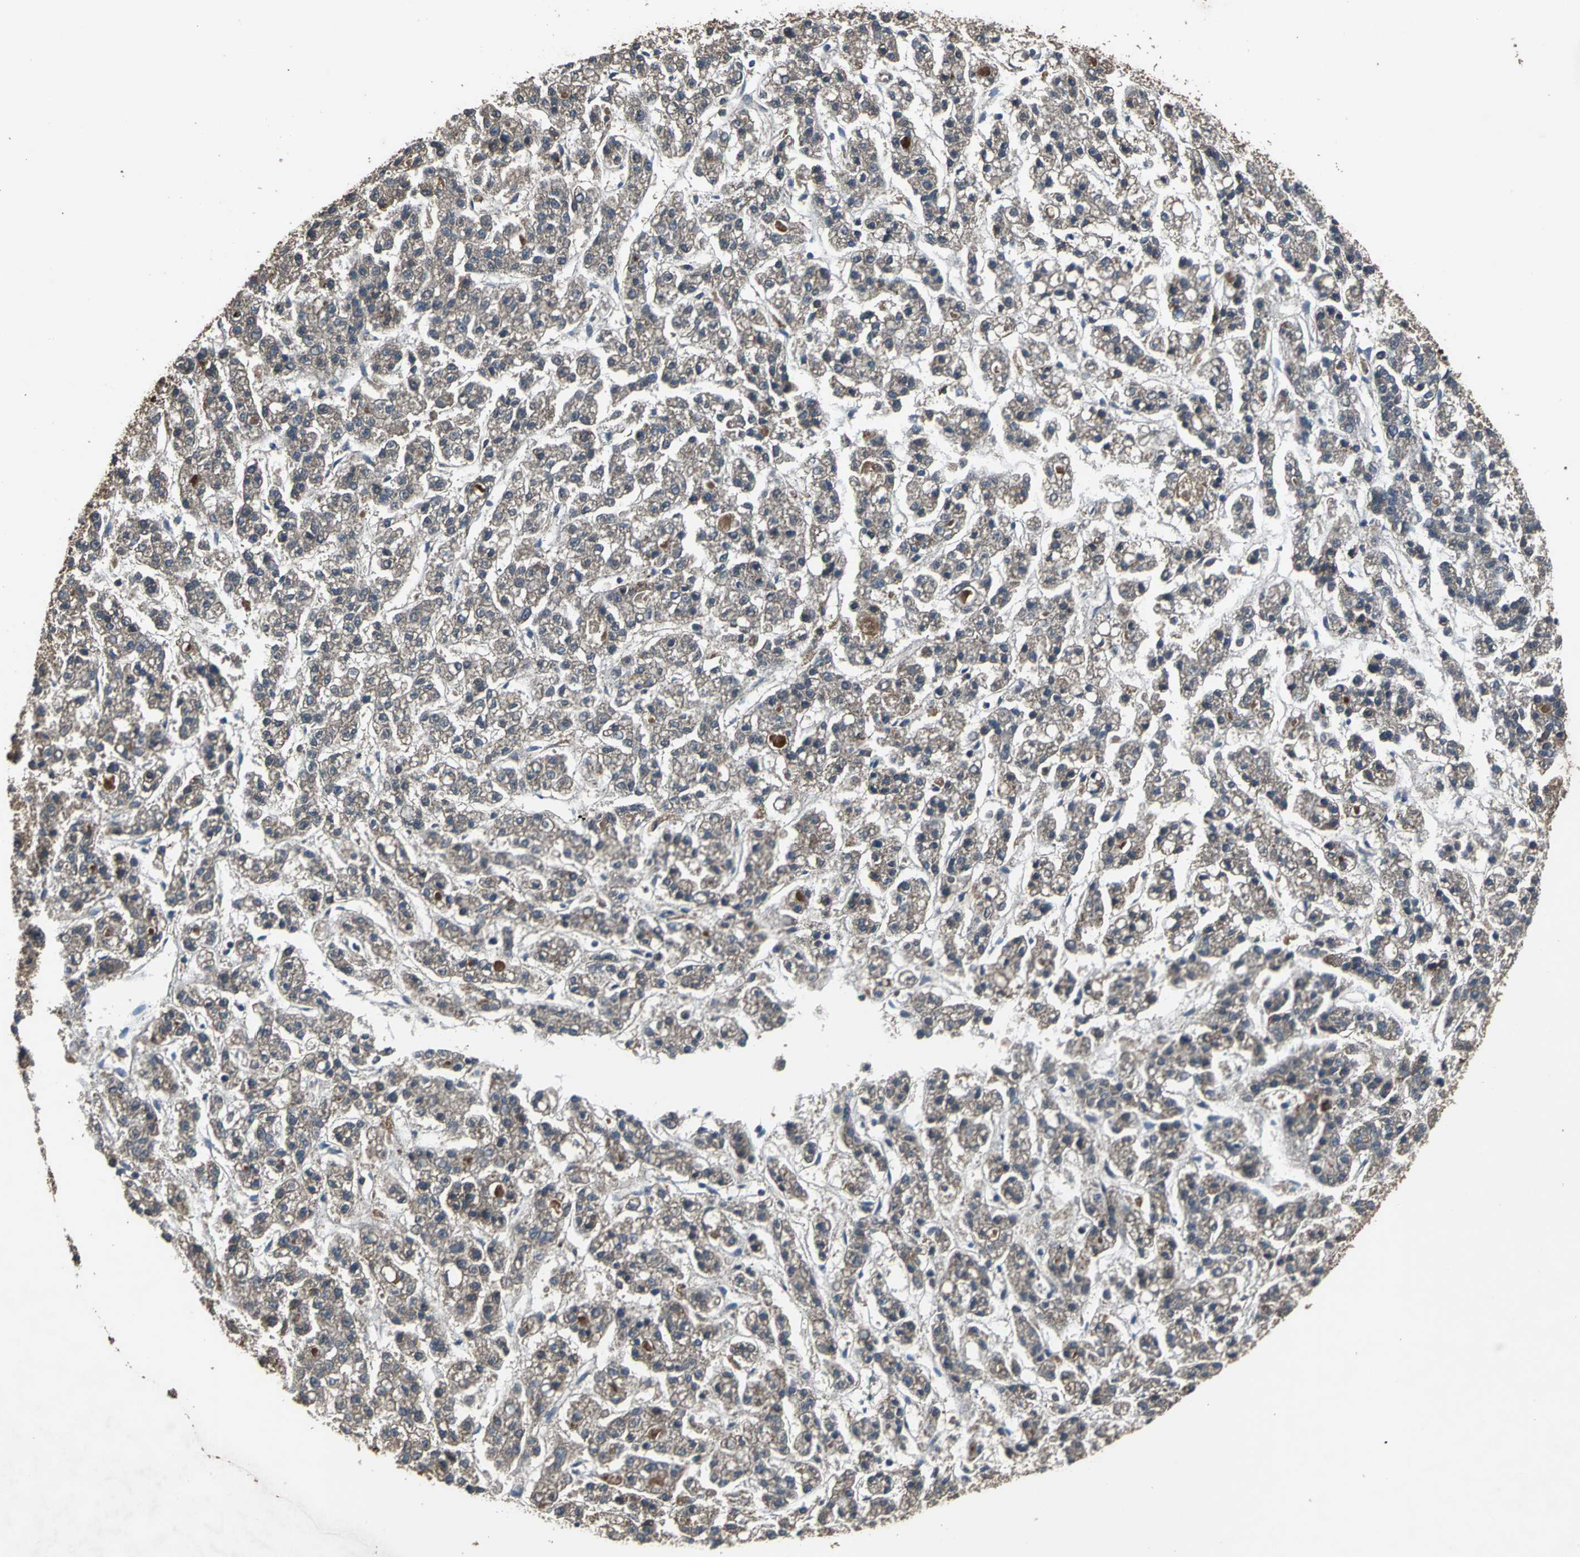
{"staining": {"intensity": "moderate", "quantity": ">75%", "location": "cytoplasmic/membranous"}, "tissue": "liver cancer", "cell_type": "Tumor cells", "image_type": "cancer", "snomed": [{"axis": "morphology", "description": "Carcinoma, Hepatocellular, NOS"}, {"axis": "topography", "description": "Liver"}], "caption": "The photomicrograph exhibits immunohistochemical staining of liver cancer (hepatocellular carcinoma). There is moderate cytoplasmic/membranous expression is identified in approximately >75% of tumor cells.", "gene": "ZNF608", "patient": {"sex": "male", "age": 70}}